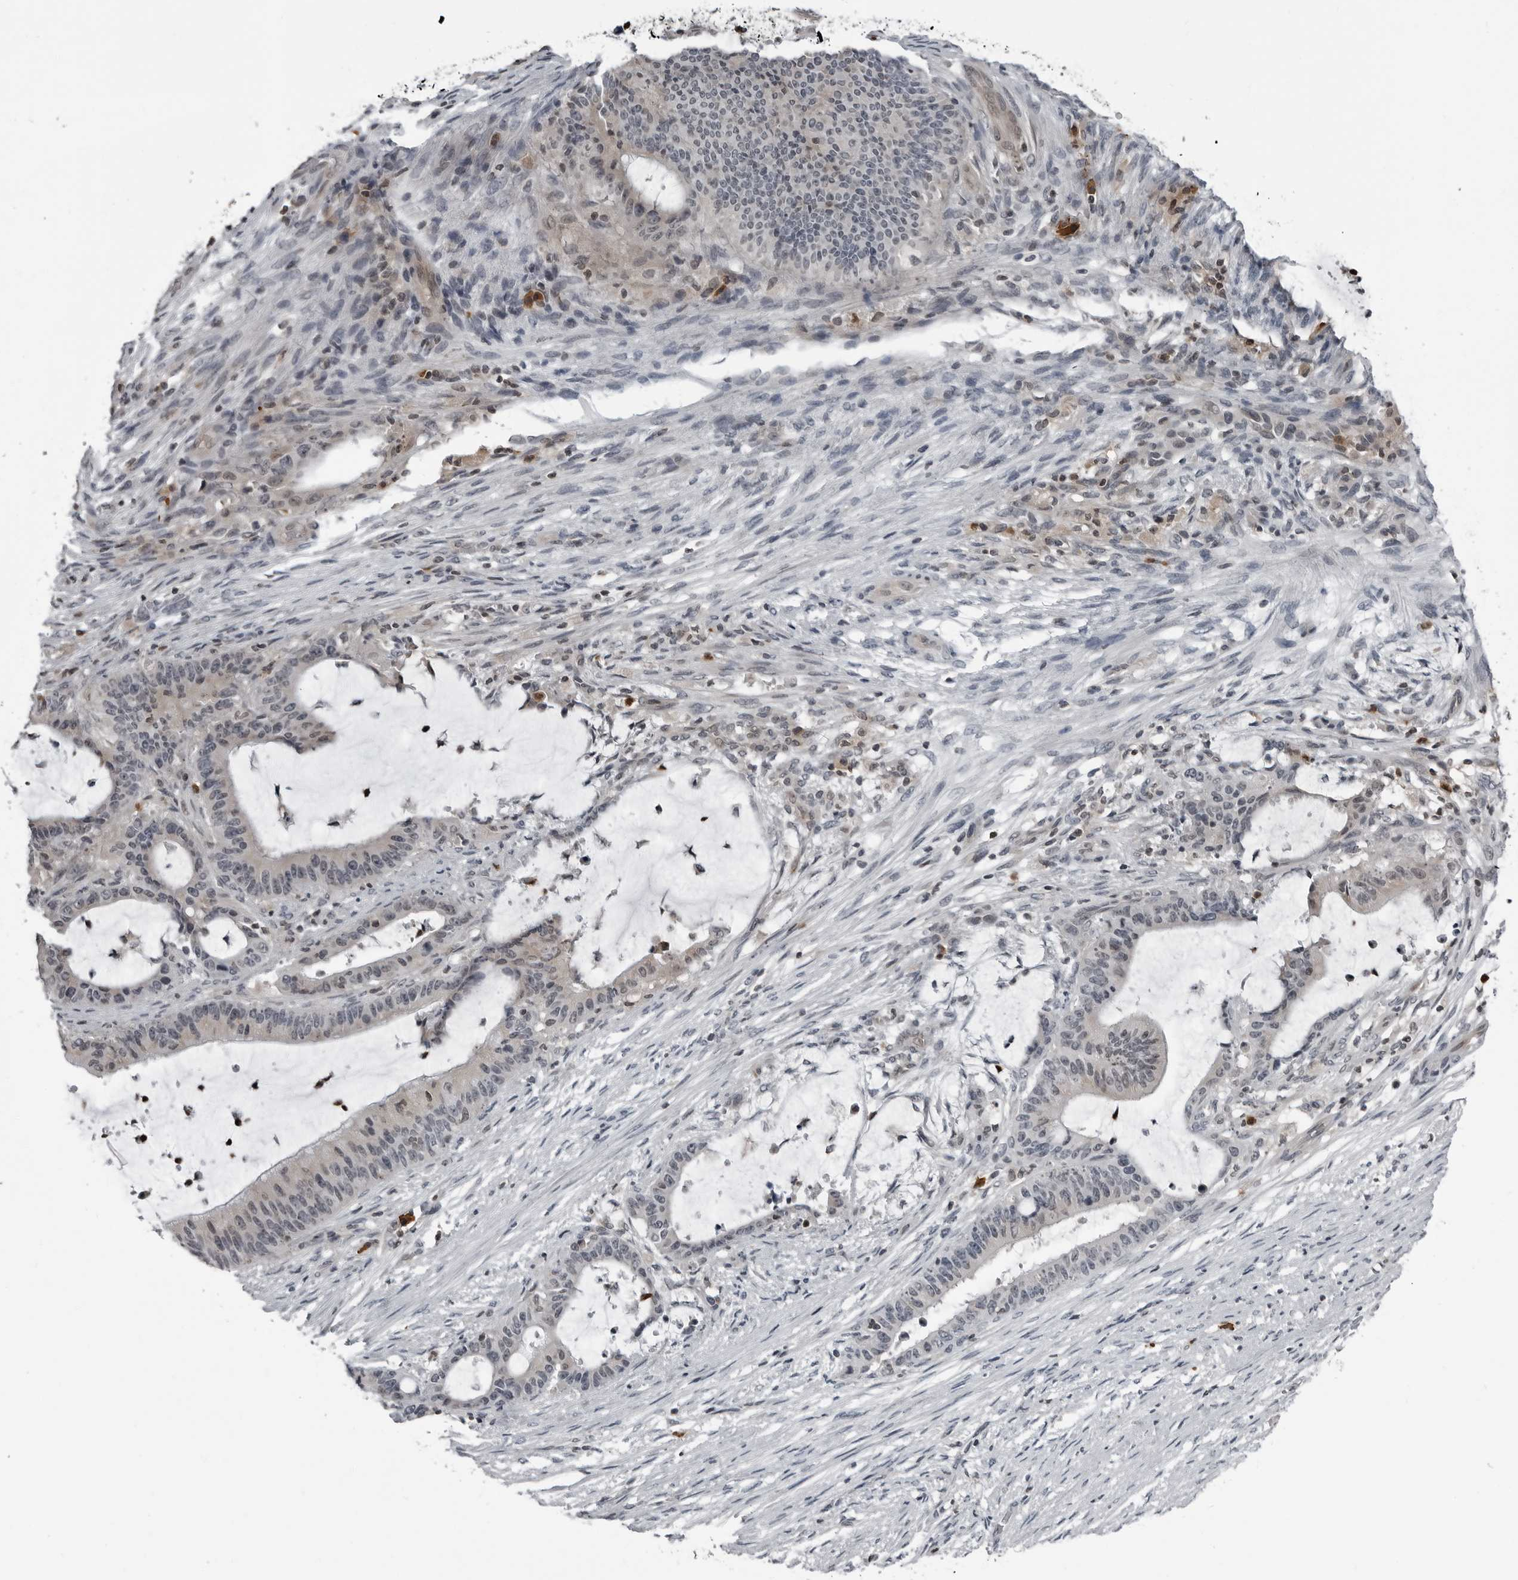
{"staining": {"intensity": "negative", "quantity": "none", "location": "none"}, "tissue": "liver cancer", "cell_type": "Tumor cells", "image_type": "cancer", "snomed": [{"axis": "morphology", "description": "Cholangiocarcinoma"}, {"axis": "topography", "description": "Liver"}], "caption": "This is an immunohistochemistry histopathology image of human liver cancer (cholangiocarcinoma). There is no positivity in tumor cells.", "gene": "RTCA", "patient": {"sex": "female", "age": 73}}